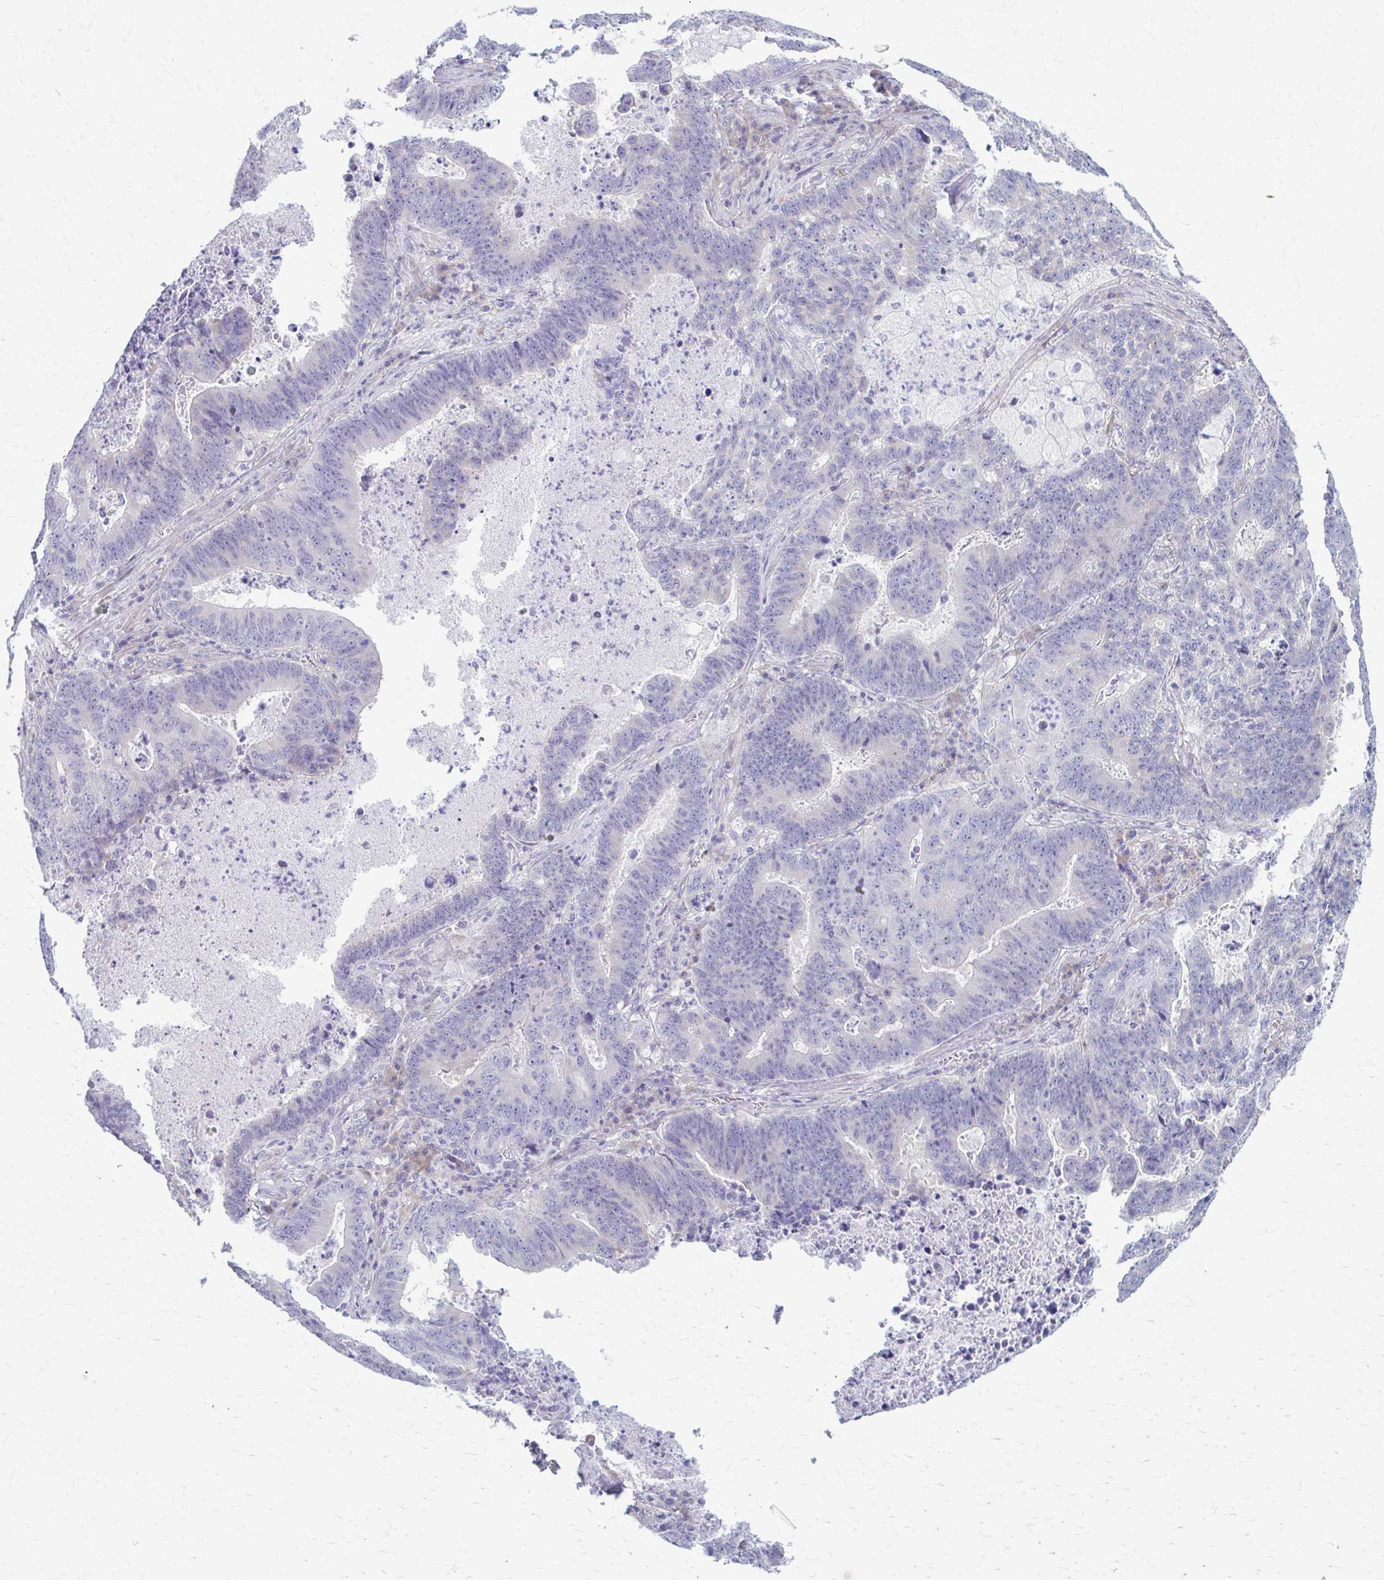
{"staining": {"intensity": "negative", "quantity": "none", "location": "none"}, "tissue": "lung cancer", "cell_type": "Tumor cells", "image_type": "cancer", "snomed": [{"axis": "morphology", "description": "Aneuploidy"}, {"axis": "morphology", "description": "Adenocarcinoma, NOS"}, {"axis": "morphology", "description": "Adenocarcinoma primary or metastatic"}, {"axis": "topography", "description": "Lung"}], "caption": "Immunohistochemistry (IHC) photomicrograph of human lung adenocarcinoma primary or metastatic stained for a protein (brown), which demonstrates no expression in tumor cells.", "gene": "PRKRA", "patient": {"sex": "female", "age": 75}}